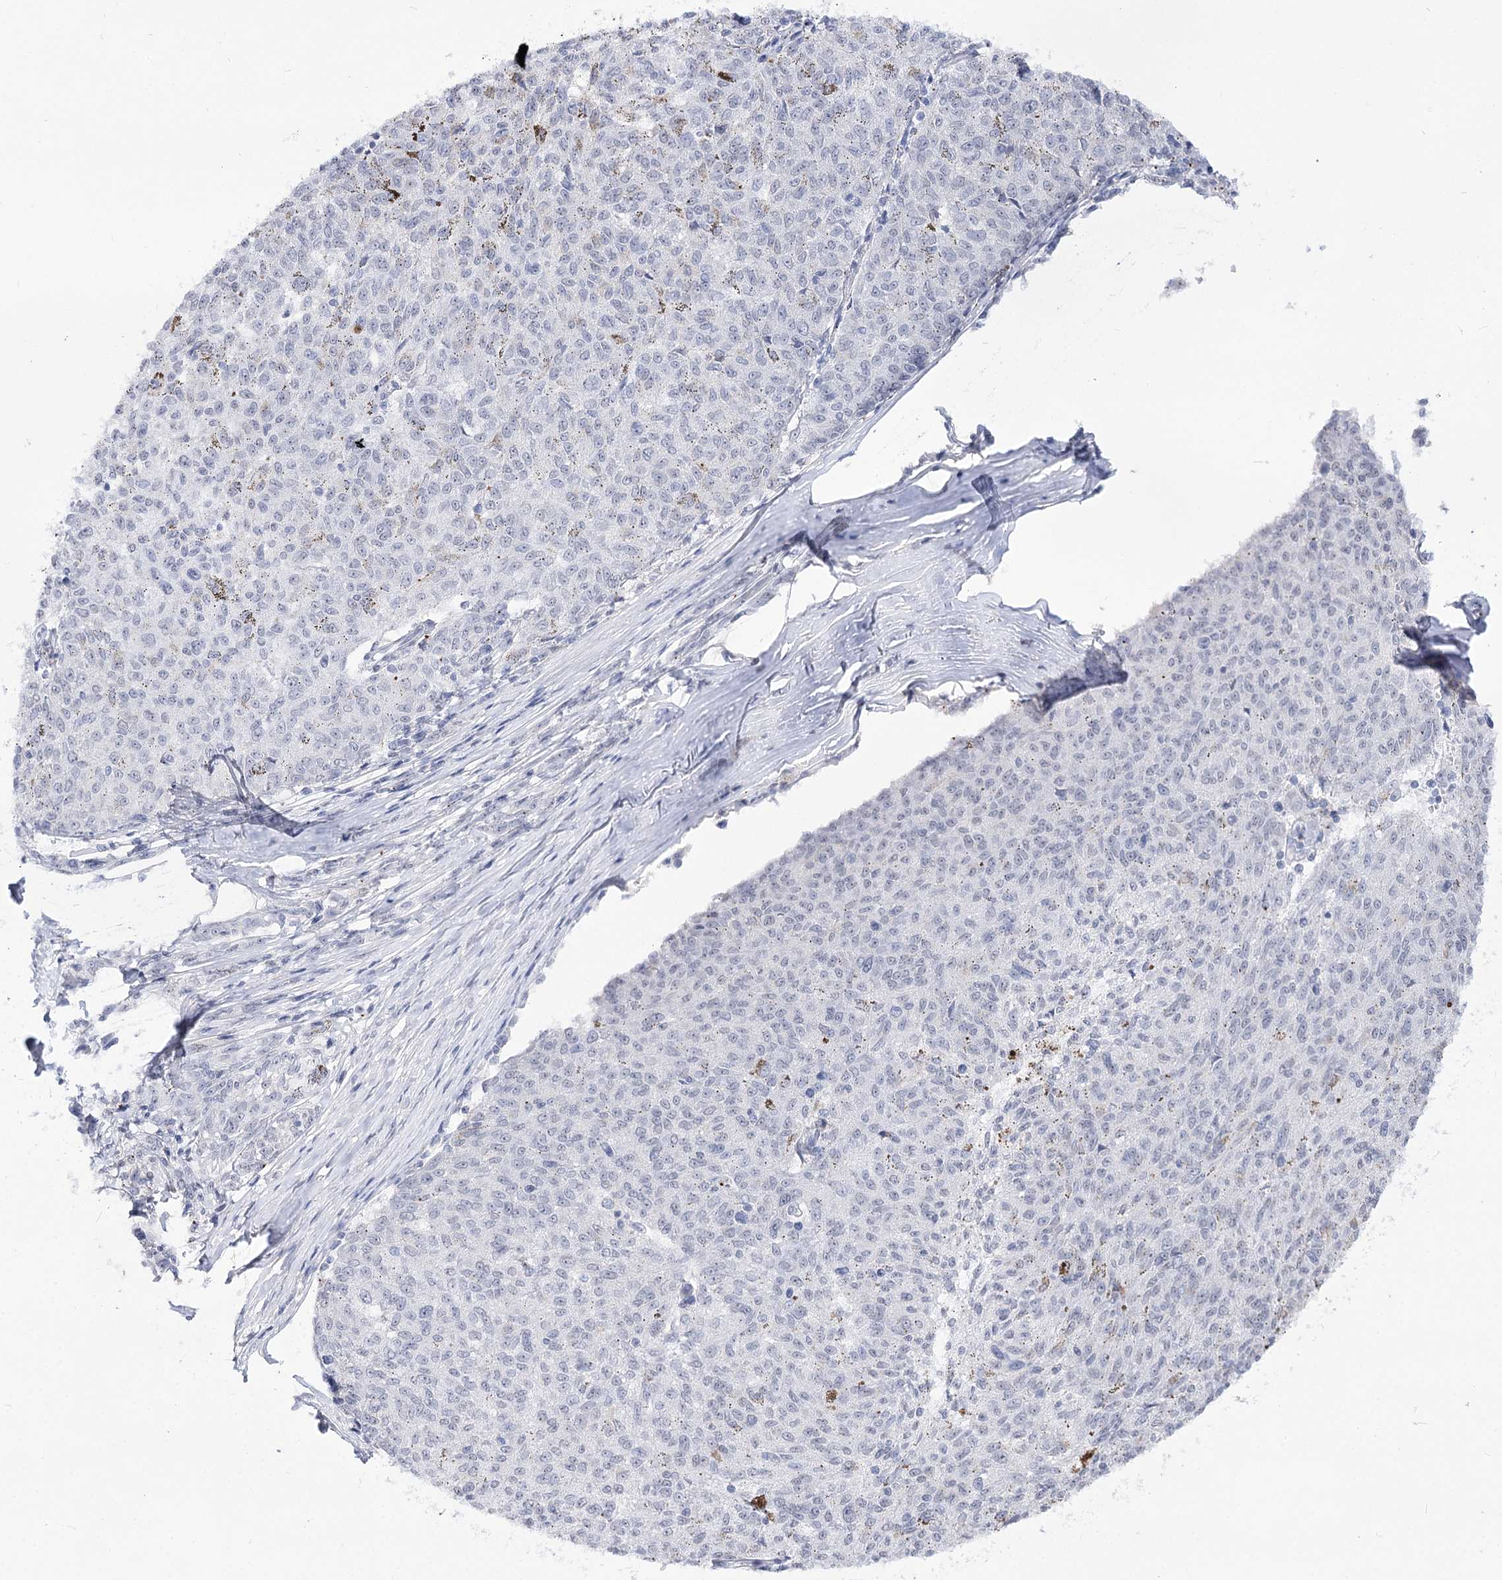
{"staining": {"intensity": "negative", "quantity": "none", "location": "none"}, "tissue": "melanoma", "cell_type": "Tumor cells", "image_type": "cancer", "snomed": [{"axis": "morphology", "description": "Malignant melanoma, NOS"}, {"axis": "topography", "description": "Skin"}], "caption": "This micrograph is of malignant melanoma stained with IHC to label a protein in brown with the nuclei are counter-stained blue. There is no staining in tumor cells.", "gene": "ATP10B", "patient": {"sex": "female", "age": 72}}